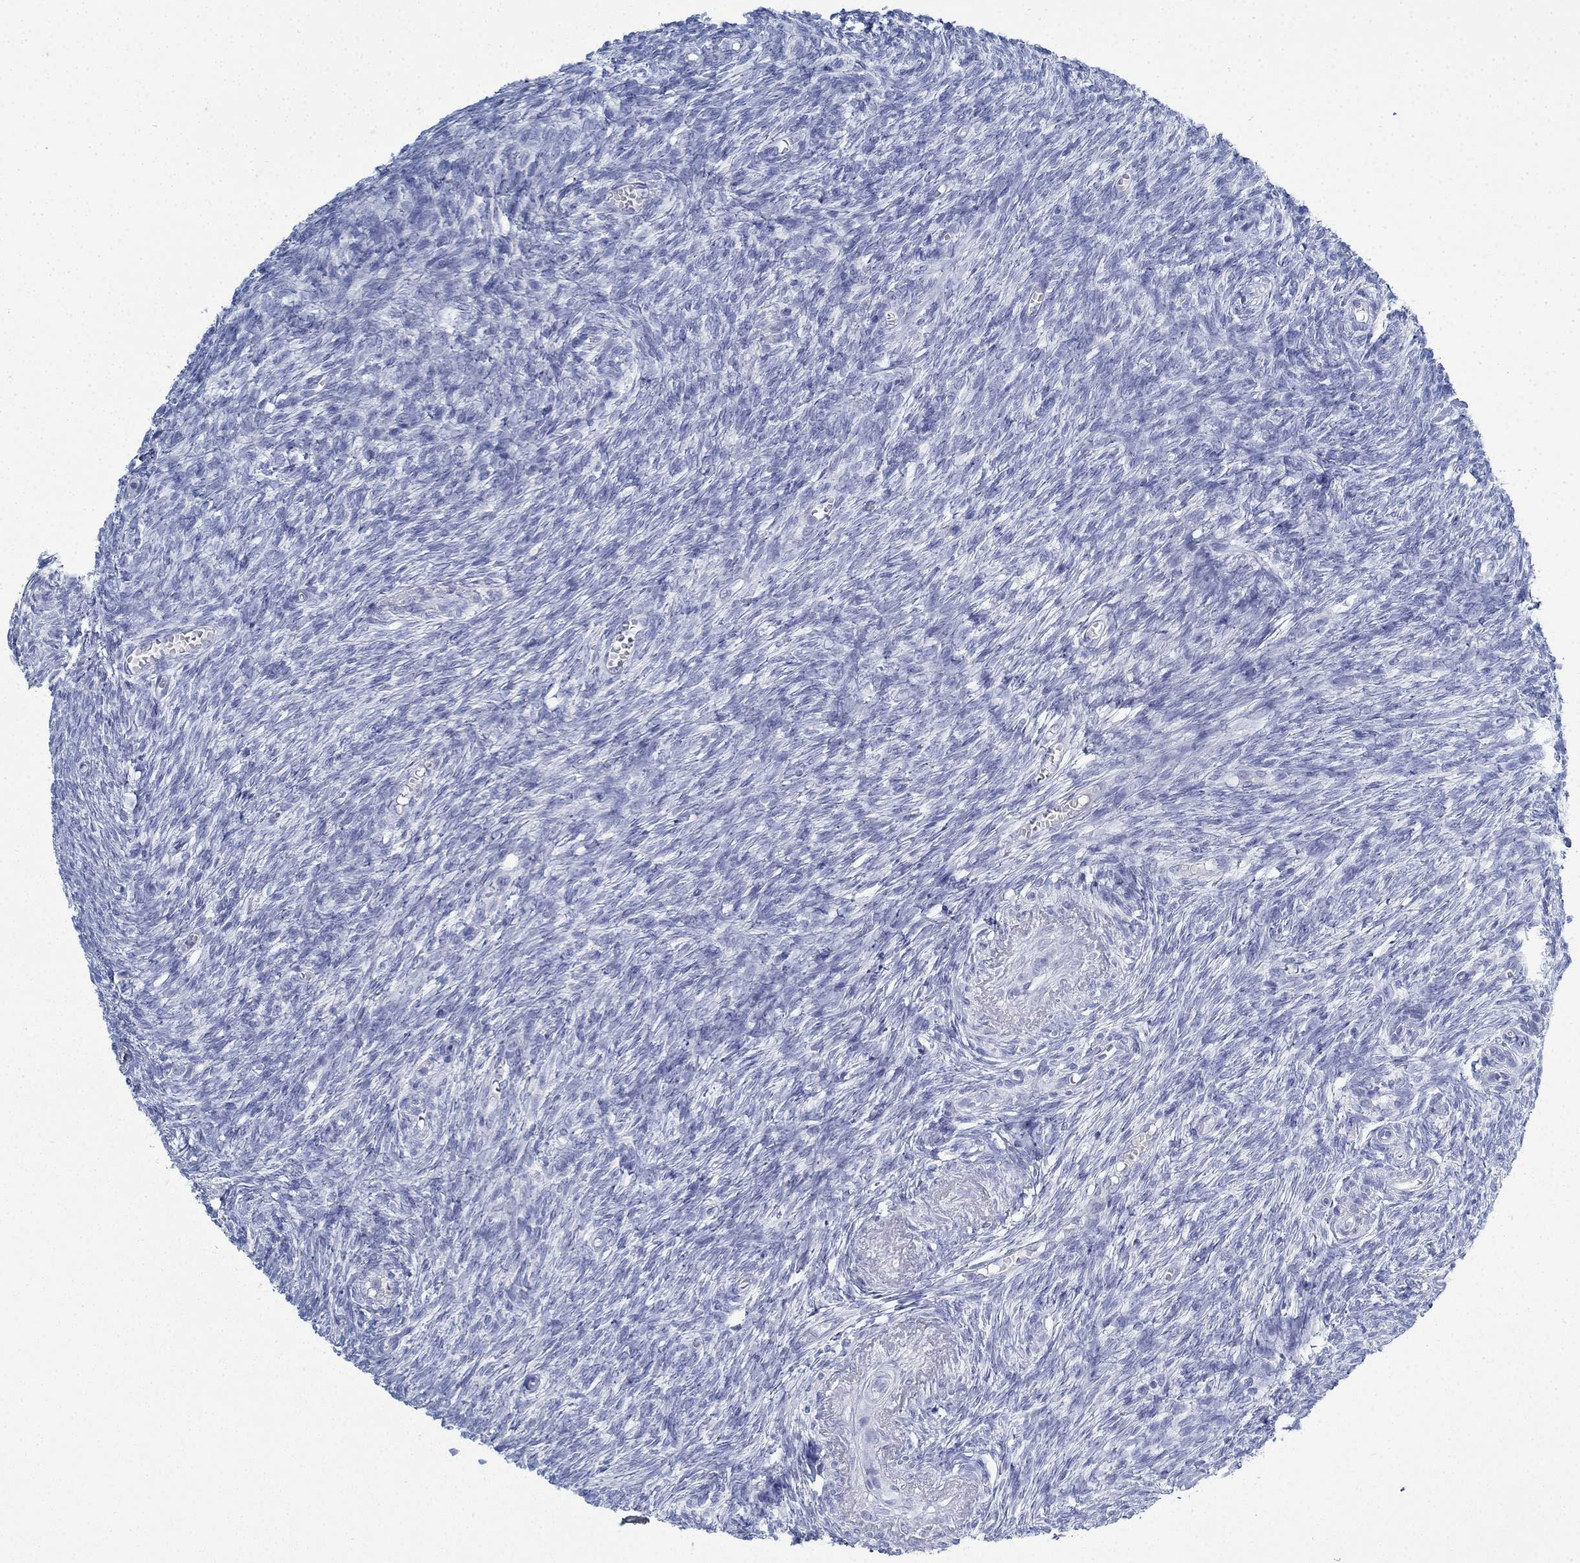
{"staining": {"intensity": "negative", "quantity": "none", "location": "none"}, "tissue": "ovary", "cell_type": "Follicle cells", "image_type": "normal", "snomed": [{"axis": "morphology", "description": "Normal tissue, NOS"}, {"axis": "topography", "description": "Ovary"}], "caption": "IHC of unremarkable ovary displays no staining in follicle cells.", "gene": "PAX9", "patient": {"sex": "female", "age": 43}}